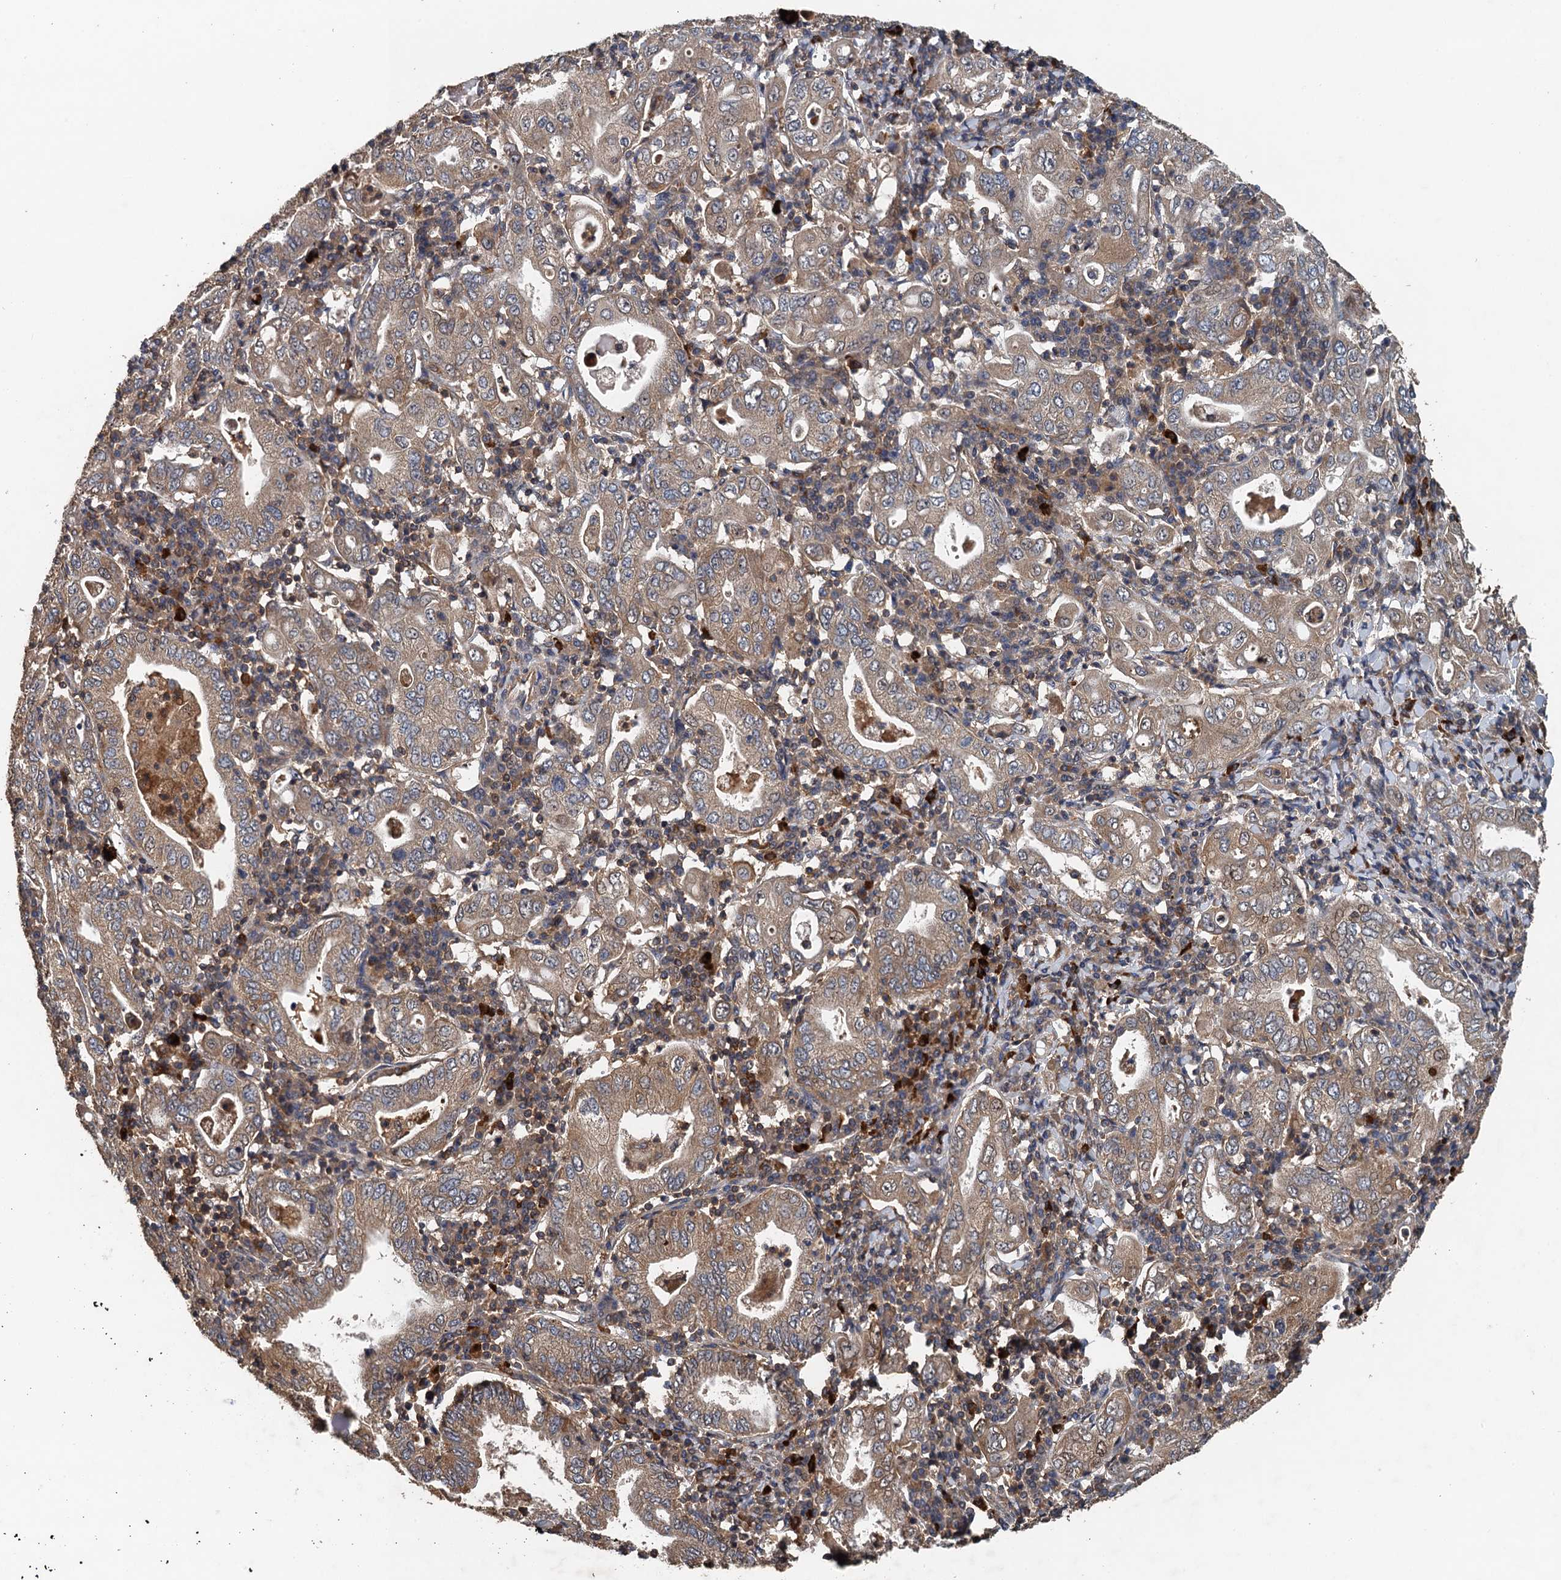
{"staining": {"intensity": "moderate", "quantity": ">75%", "location": "cytoplasmic/membranous"}, "tissue": "stomach cancer", "cell_type": "Tumor cells", "image_type": "cancer", "snomed": [{"axis": "morphology", "description": "Normal tissue, NOS"}, {"axis": "morphology", "description": "Adenocarcinoma, NOS"}, {"axis": "topography", "description": "Esophagus"}, {"axis": "topography", "description": "Stomach, upper"}, {"axis": "topography", "description": "Peripheral nerve tissue"}], "caption": "Stomach adenocarcinoma stained with a brown dye exhibits moderate cytoplasmic/membranous positive expression in about >75% of tumor cells.", "gene": "BORCS5", "patient": {"sex": "male", "age": 62}}